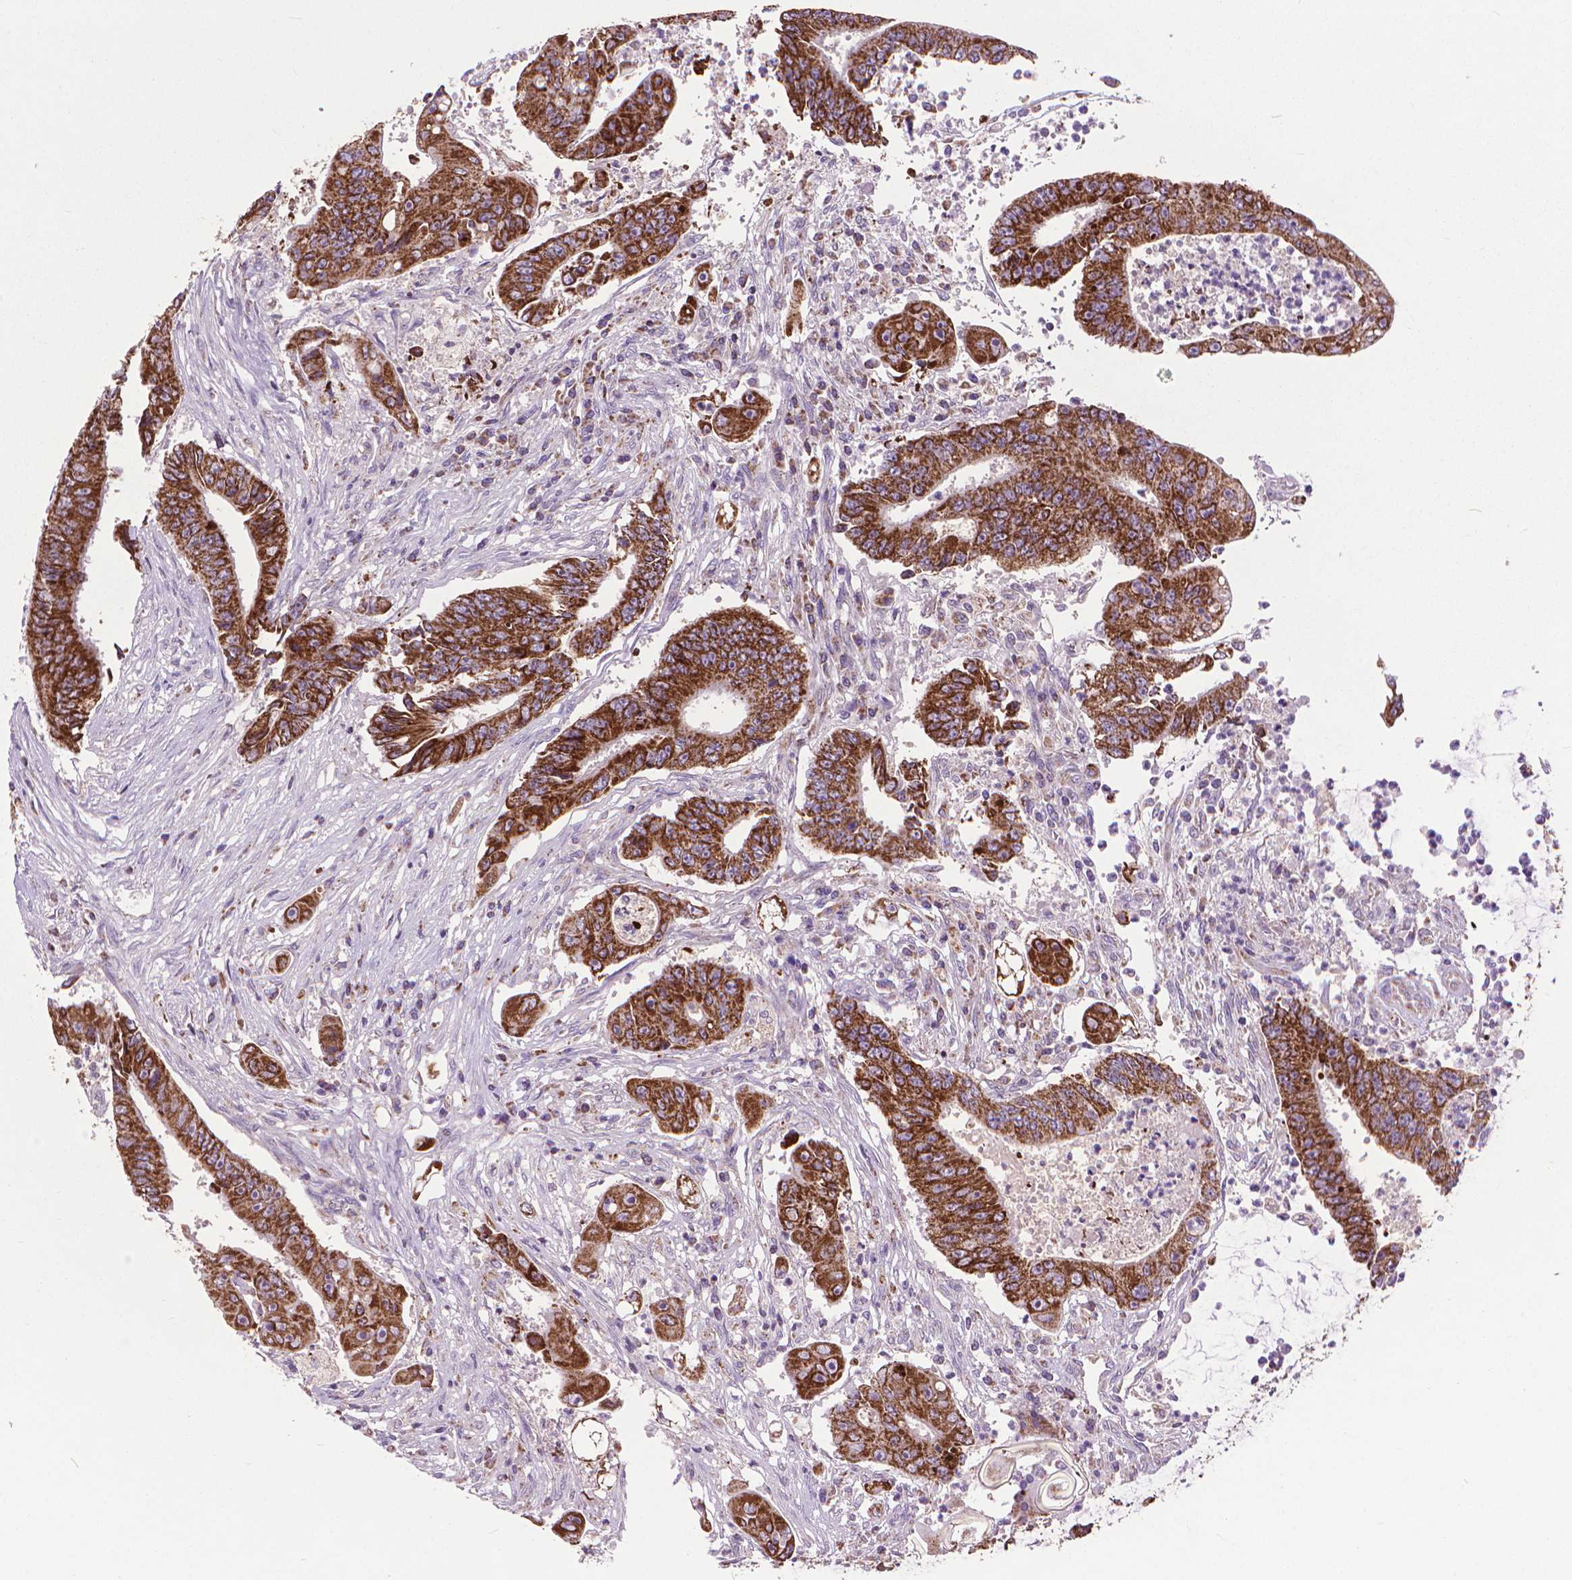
{"staining": {"intensity": "strong", "quantity": ">75%", "location": "cytoplasmic/membranous"}, "tissue": "colorectal cancer", "cell_type": "Tumor cells", "image_type": "cancer", "snomed": [{"axis": "morphology", "description": "Adenocarcinoma, NOS"}, {"axis": "topography", "description": "Rectum"}], "caption": "Adenocarcinoma (colorectal) tissue shows strong cytoplasmic/membranous positivity in approximately >75% of tumor cells, visualized by immunohistochemistry.", "gene": "VDAC1", "patient": {"sex": "male", "age": 54}}